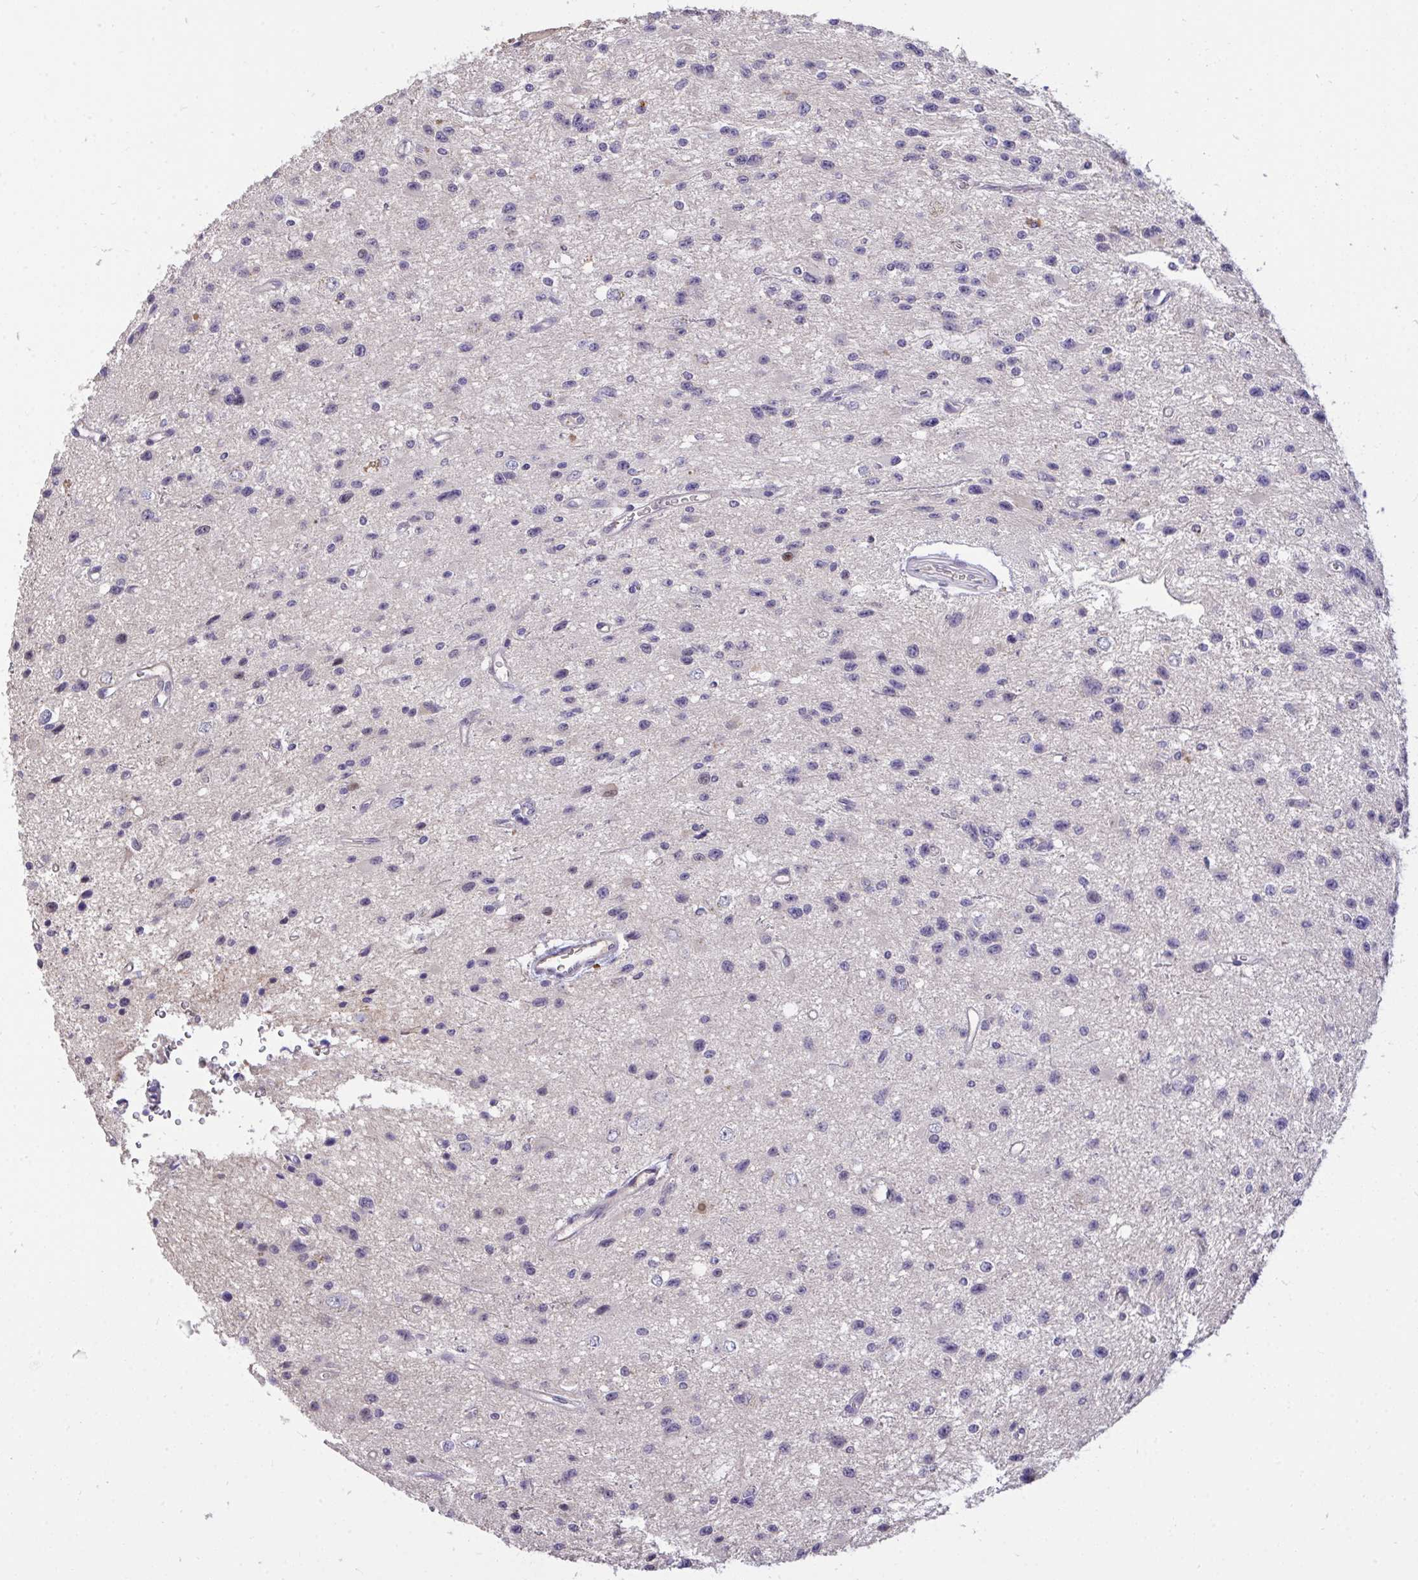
{"staining": {"intensity": "negative", "quantity": "none", "location": "none"}, "tissue": "glioma", "cell_type": "Tumor cells", "image_type": "cancer", "snomed": [{"axis": "morphology", "description": "Glioma, malignant, Low grade"}, {"axis": "topography", "description": "Brain"}], "caption": "DAB immunohistochemical staining of glioma displays no significant positivity in tumor cells.", "gene": "C19orf54", "patient": {"sex": "male", "age": 43}}